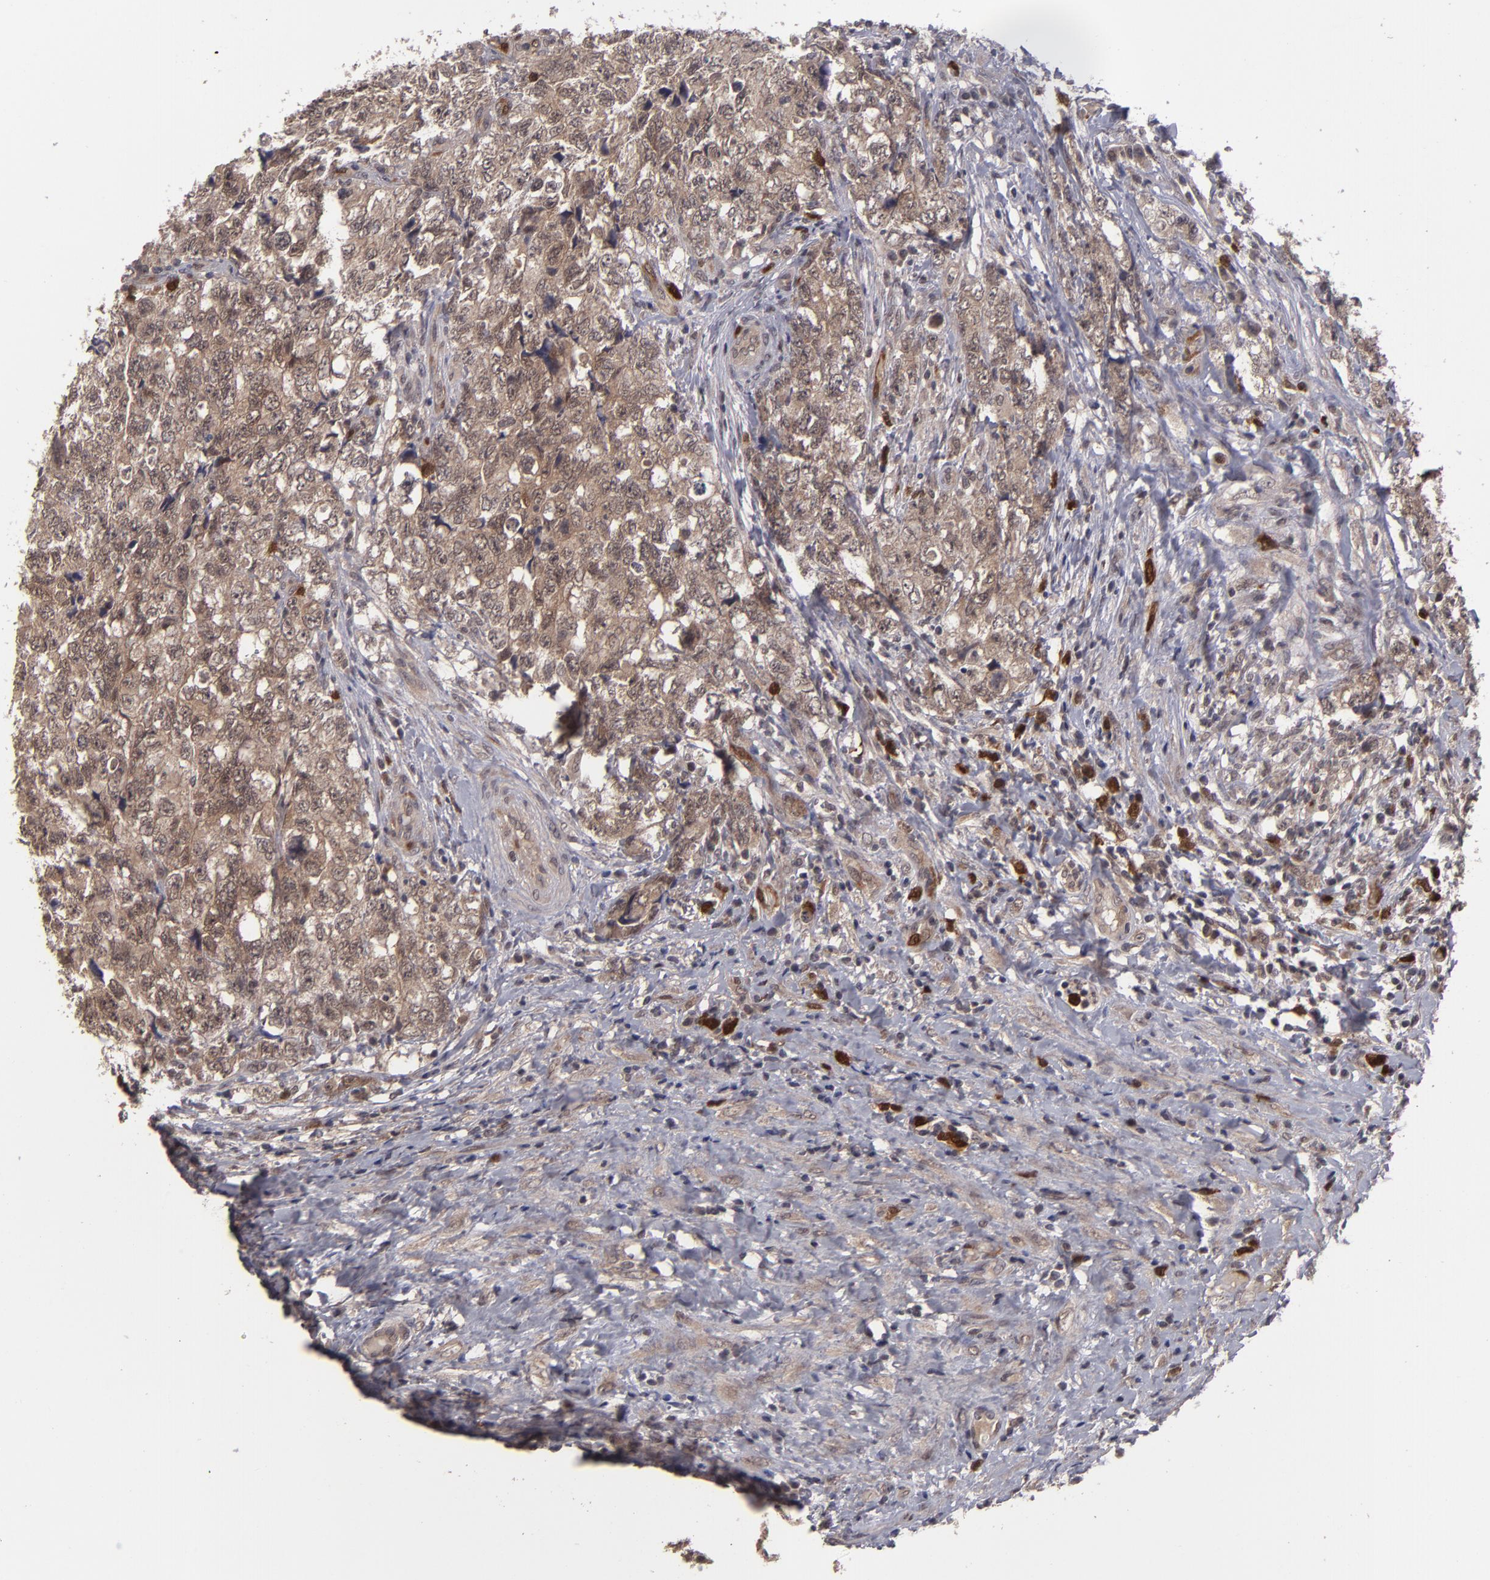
{"staining": {"intensity": "moderate", "quantity": ">75%", "location": "cytoplasmic/membranous,nuclear"}, "tissue": "testis cancer", "cell_type": "Tumor cells", "image_type": "cancer", "snomed": [{"axis": "morphology", "description": "Carcinoma, Embryonal, NOS"}, {"axis": "topography", "description": "Testis"}], "caption": "This photomicrograph reveals immunohistochemistry (IHC) staining of testis cancer (embryonal carcinoma), with medium moderate cytoplasmic/membranous and nuclear expression in approximately >75% of tumor cells.", "gene": "TYMS", "patient": {"sex": "male", "age": 31}}